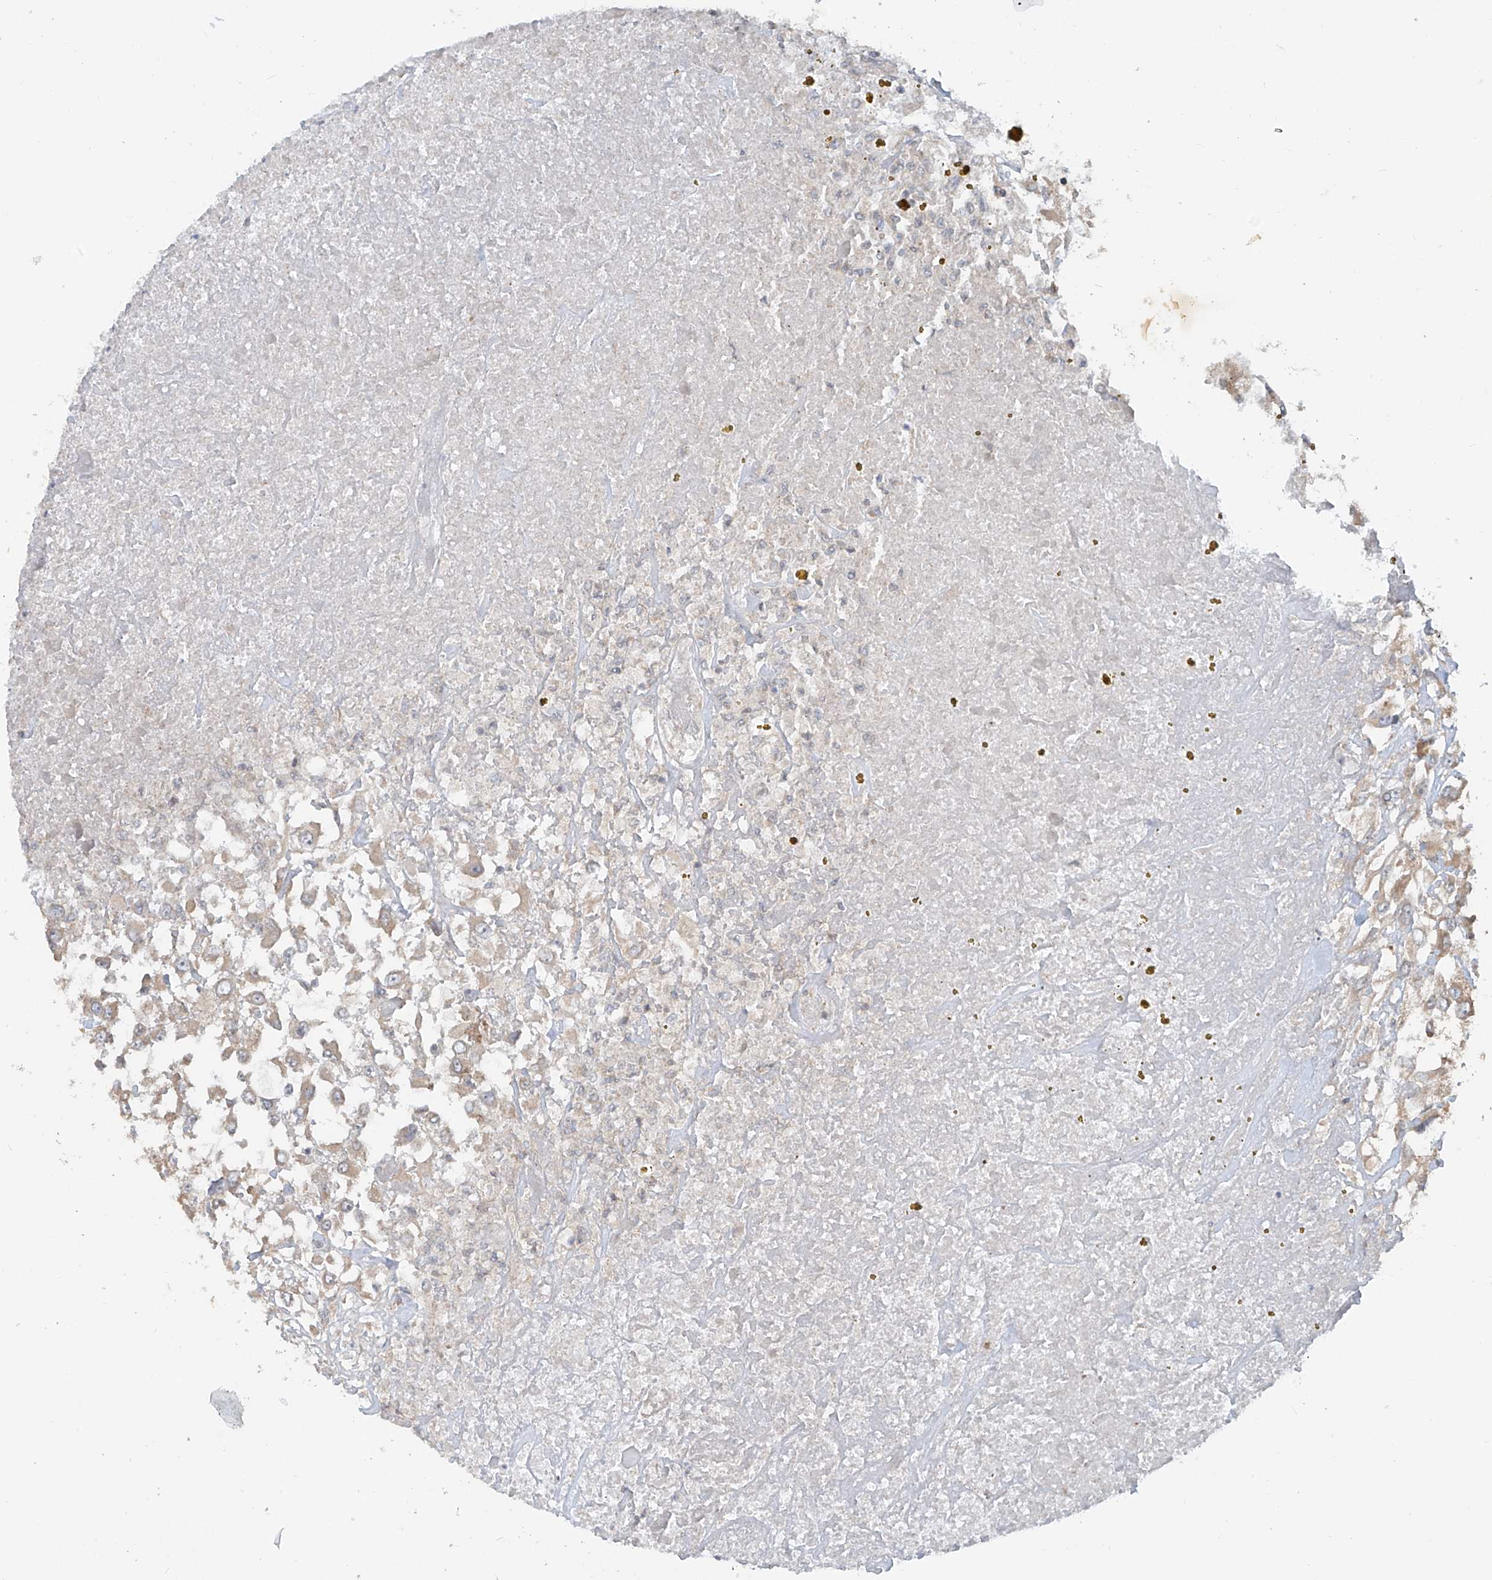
{"staining": {"intensity": "weak", "quantity": "<25%", "location": "cytoplasmic/membranous"}, "tissue": "renal cancer", "cell_type": "Tumor cells", "image_type": "cancer", "snomed": [{"axis": "morphology", "description": "Adenocarcinoma, NOS"}, {"axis": "topography", "description": "Kidney"}], "caption": "Immunohistochemical staining of human renal cancer displays no significant staining in tumor cells.", "gene": "MTUS2", "patient": {"sex": "female", "age": 52}}